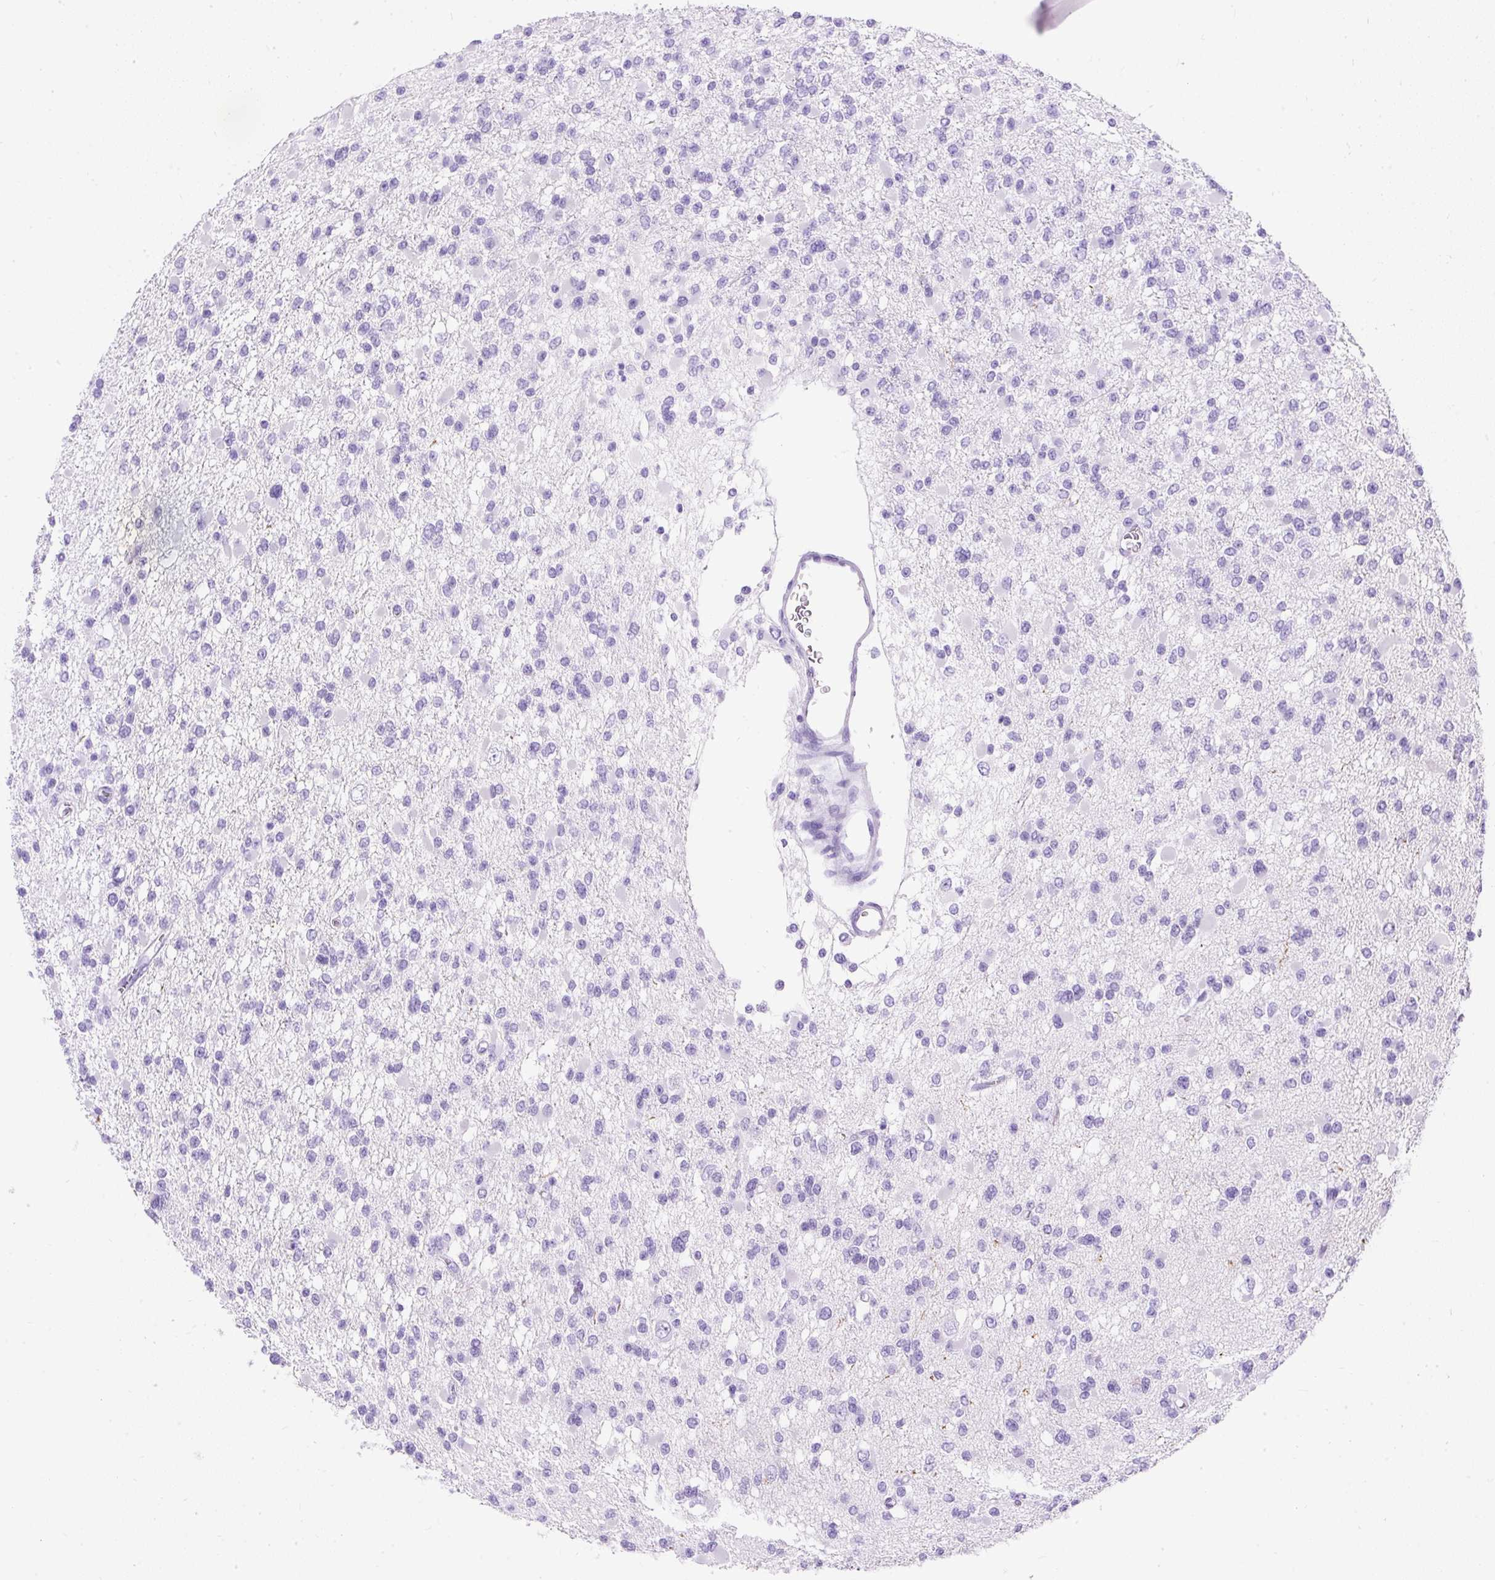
{"staining": {"intensity": "negative", "quantity": "none", "location": "none"}, "tissue": "glioma", "cell_type": "Tumor cells", "image_type": "cancer", "snomed": [{"axis": "morphology", "description": "Glioma, malignant, Low grade"}, {"axis": "topography", "description": "Brain"}], "caption": "Malignant glioma (low-grade) was stained to show a protein in brown. There is no significant positivity in tumor cells.", "gene": "PVALB", "patient": {"sex": "female", "age": 22}}